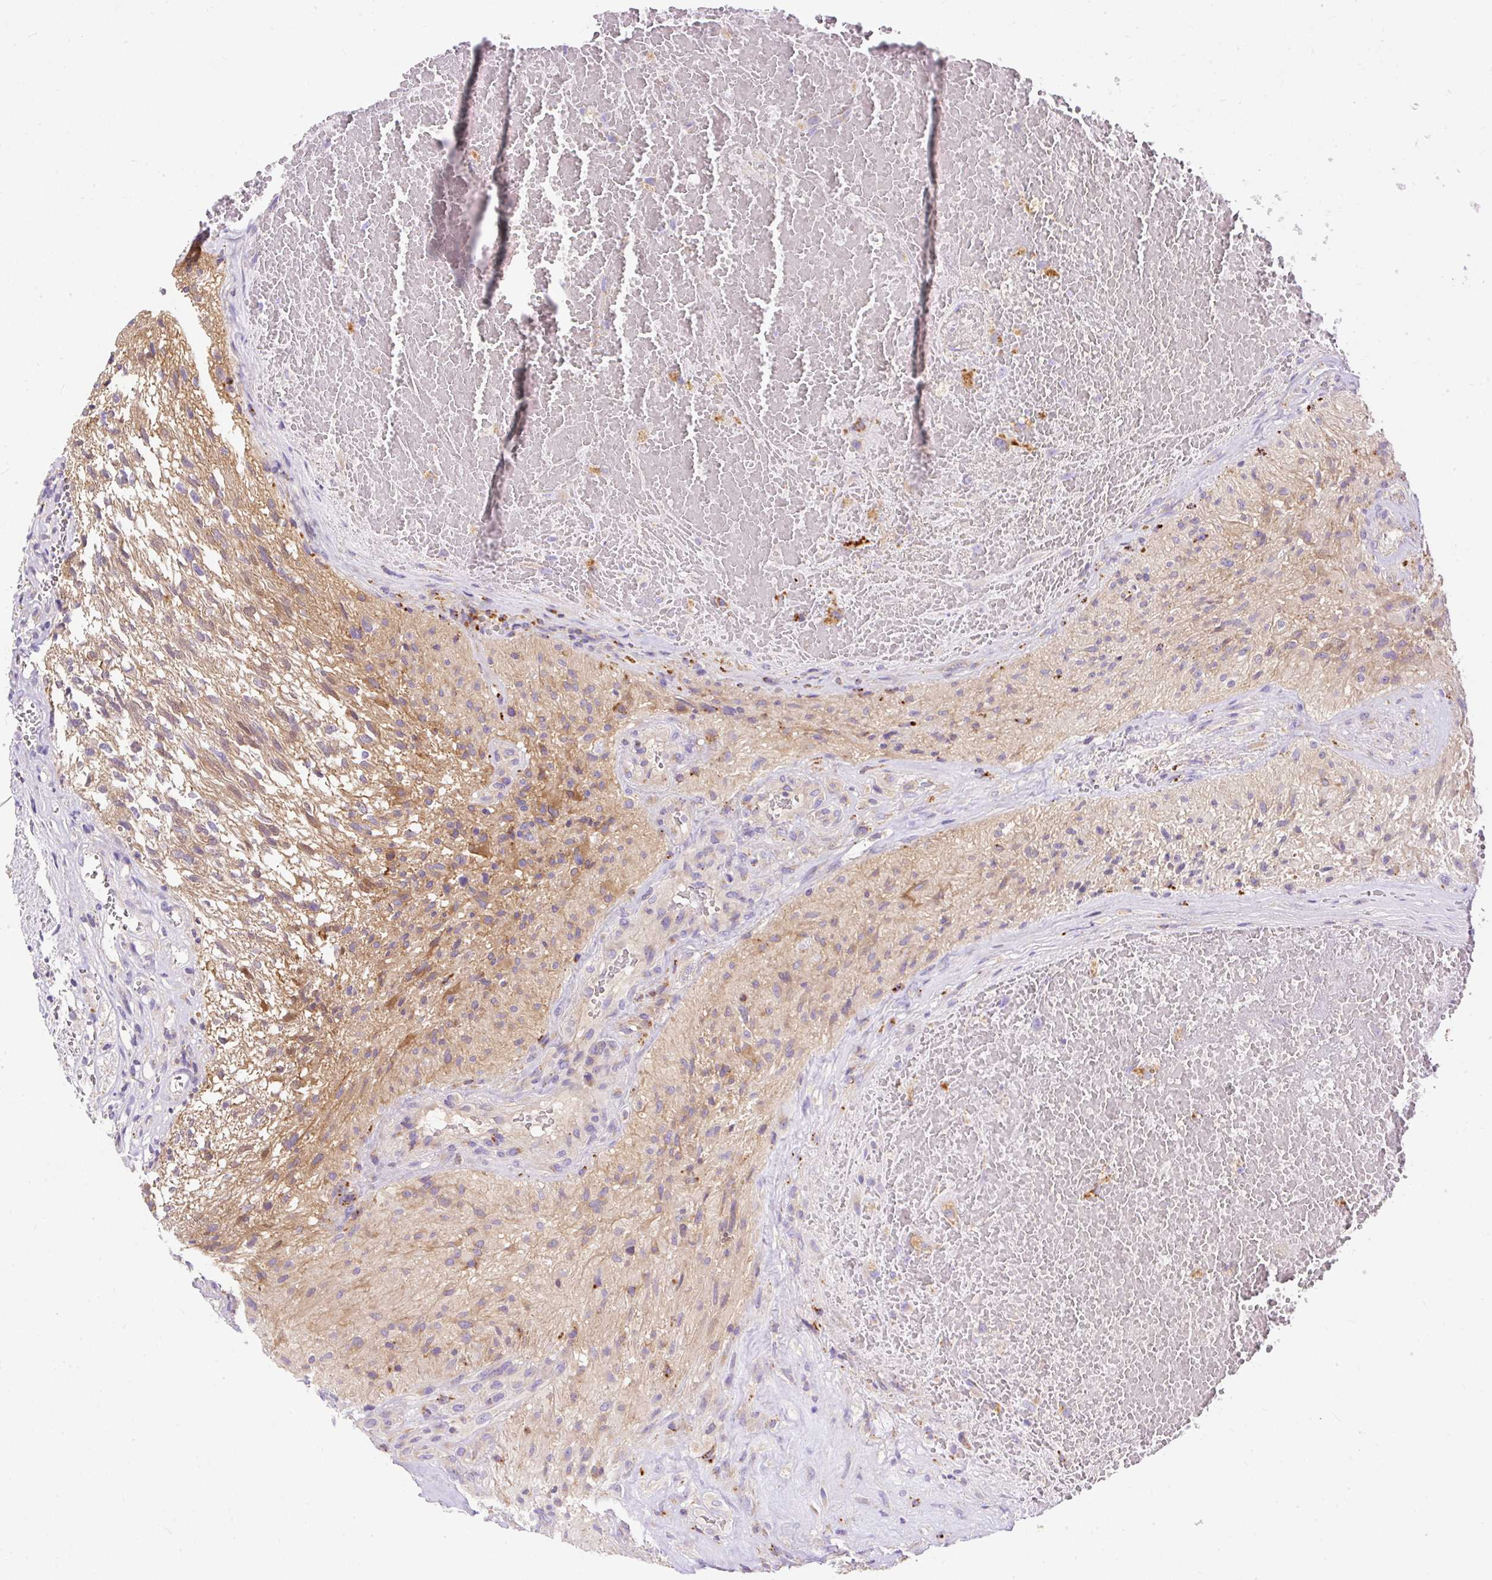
{"staining": {"intensity": "moderate", "quantity": "<25%", "location": "cytoplasmic/membranous"}, "tissue": "glioma", "cell_type": "Tumor cells", "image_type": "cancer", "snomed": [{"axis": "morphology", "description": "Glioma, malignant, High grade"}, {"axis": "topography", "description": "Brain"}], "caption": "Human high-grade glioma (malignant) stained for a protein (brown) shows moderate cytoplasmic/membranous positive positivity in approximately <25% of tumor cells.", "gene": "OR4K15", "patient": {"sex": "male", "age": 56}}